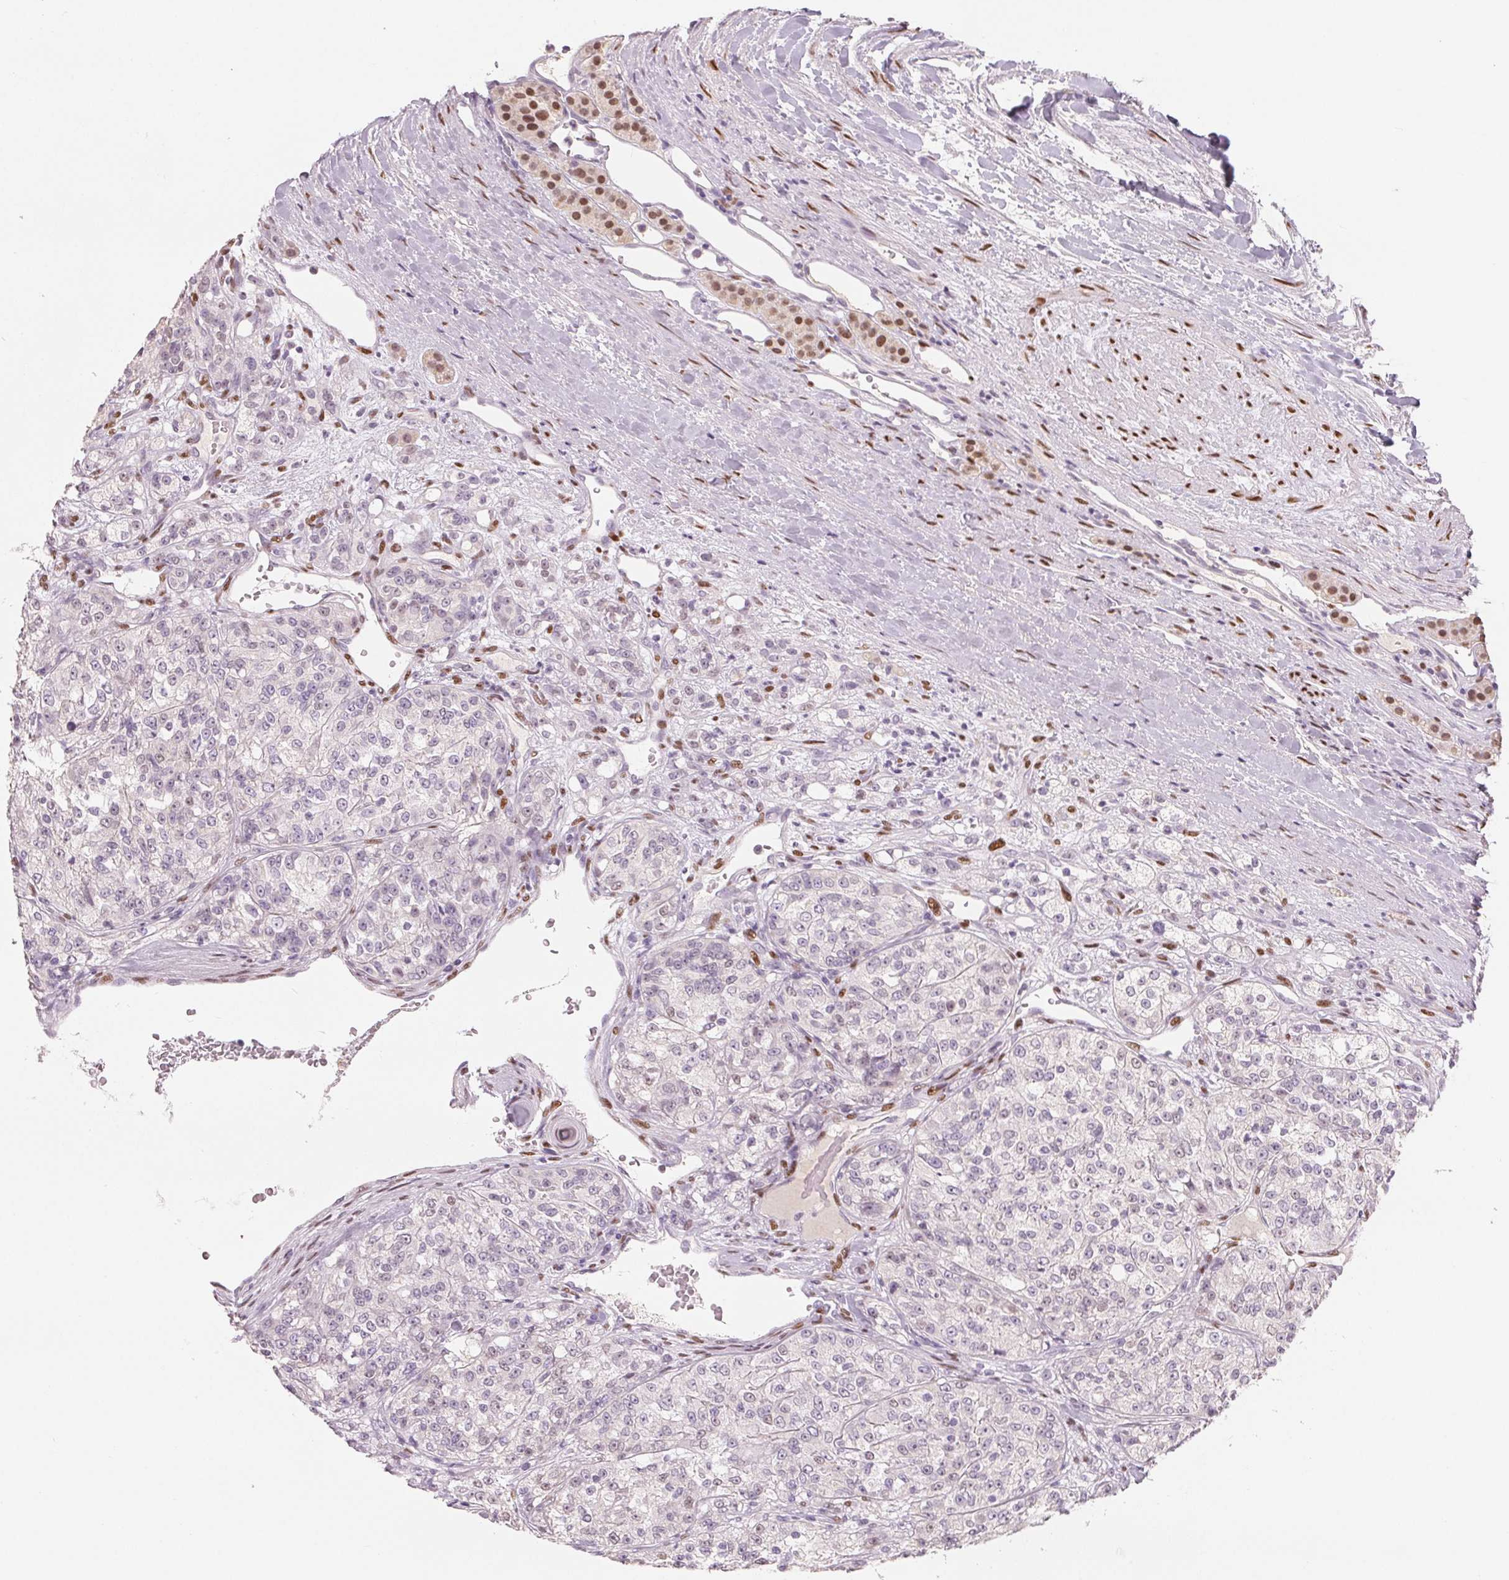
{"staining": {"intensity": "negative", "quantity": "none", "location": "none"}, "tissue": "renal cancer", "cell_type": "Tumor cells", "image_type": "cancer", "snomed": [{"axis": "morphology", "description": "Adenocarcinoma, NOS"}, {"axis": "topography", "description": "Kidney"}], "caption": "Tumor cells are negative for protein expression in human renal cancer.", "gene": "SMARCD3", "patient": {"sex": "female", "age": 63}}